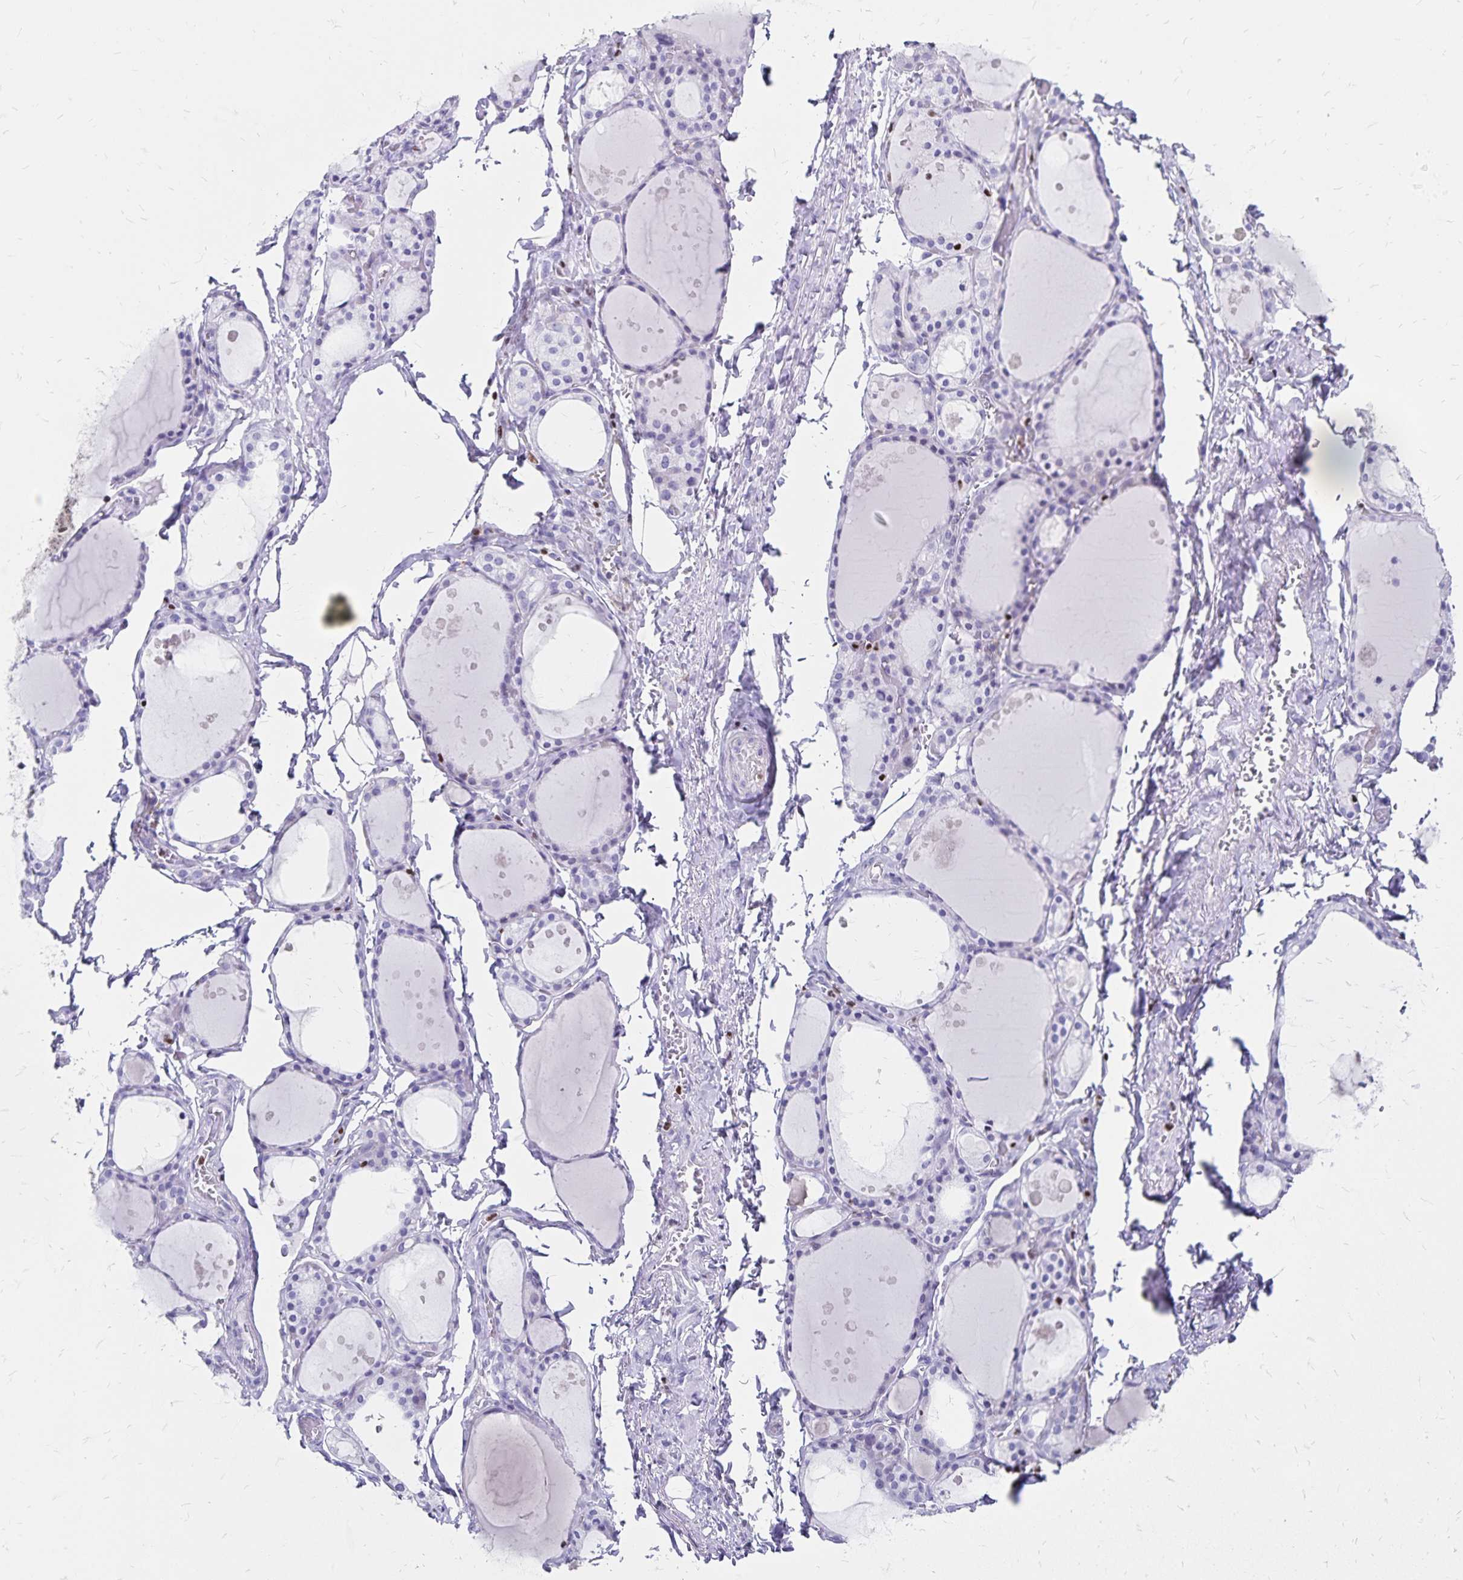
{"staining": {"intensity": "negative", "quantity": "none", "location": "none"}, "tissue": "thyroid gland", "cell_type": "Glandular cells", "image_type": "normal", "snomed": [{"axis": "morphology", "description": "Normal tissue, NOS"}, {"axis": "topography", "description": "Thyroid gland"}], "caption": "Immunohistochemical staining of normal human thyroid gland shows no significant staining in glandular cells. Brightfield microscopy of immunohistochemistry stained with DAB (brown) and hematoxylin (blue), captured at high magnification.", "gene": "IKZF1", "patient": {"sex": "male", "age": 68}}